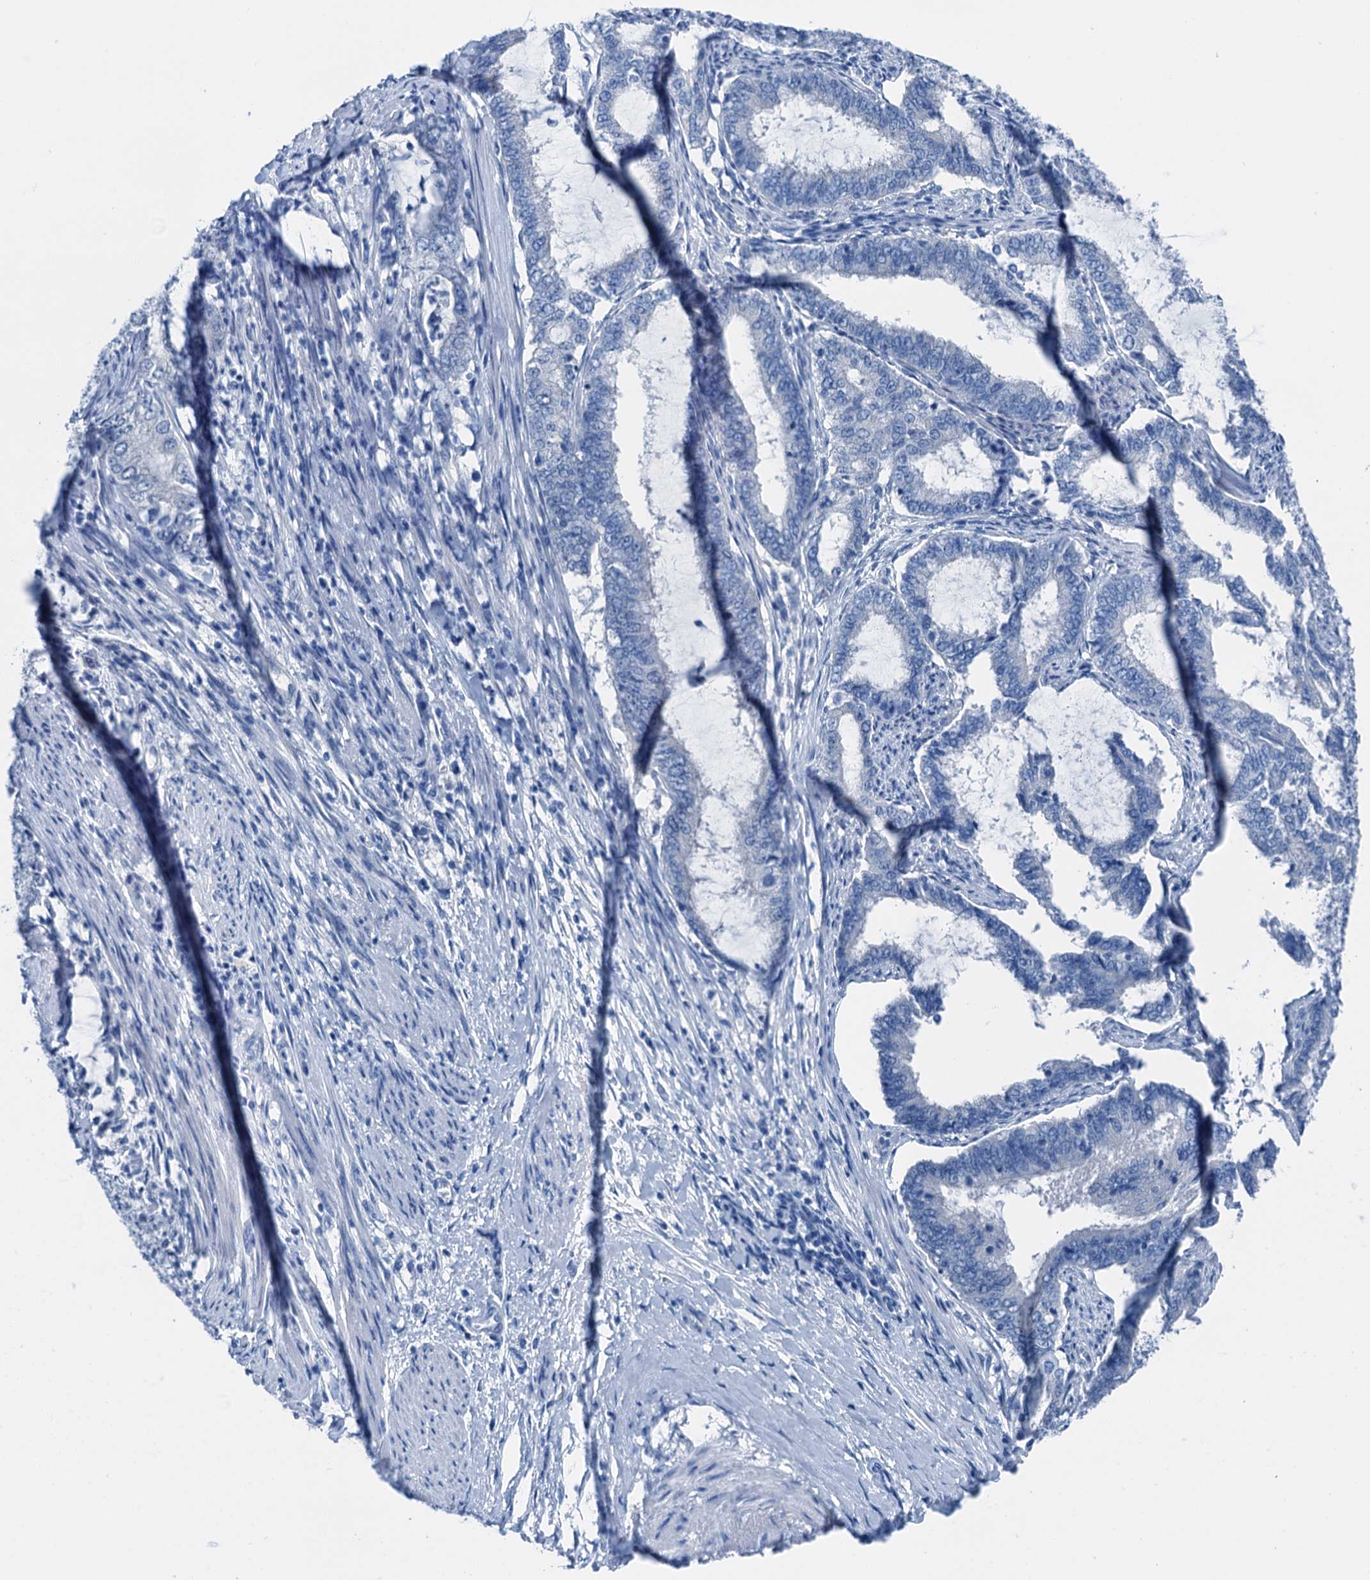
{"staining": {"intensity": "negative", "quantity": "none", "location": "none"}, "tissue": "endometrial cancer", "cell_type": "Tumor cells", "image_type": "cancer", "snomed": [{"axis": "morphology", "description": "Adenocarcinoma, NOS"}, {"axis": "topography", "description": "Endometrium"}], "caption": "Immunohistochemistry image of neoplastic tissue: human endometrial adenocarcinoma stained with DAB (3,3'-diaminobenzidine) shows no significant protein staining in tumor cells. (Stains: DAB (3,3'-diaminobenzidine) immunohistochemistry (IHC) with hematoxylin counter stain, Microscopy: brightfield microscopy at high magnification).", "gene": "CBLN3", "patient": {"sex": "female", "age": 51}}